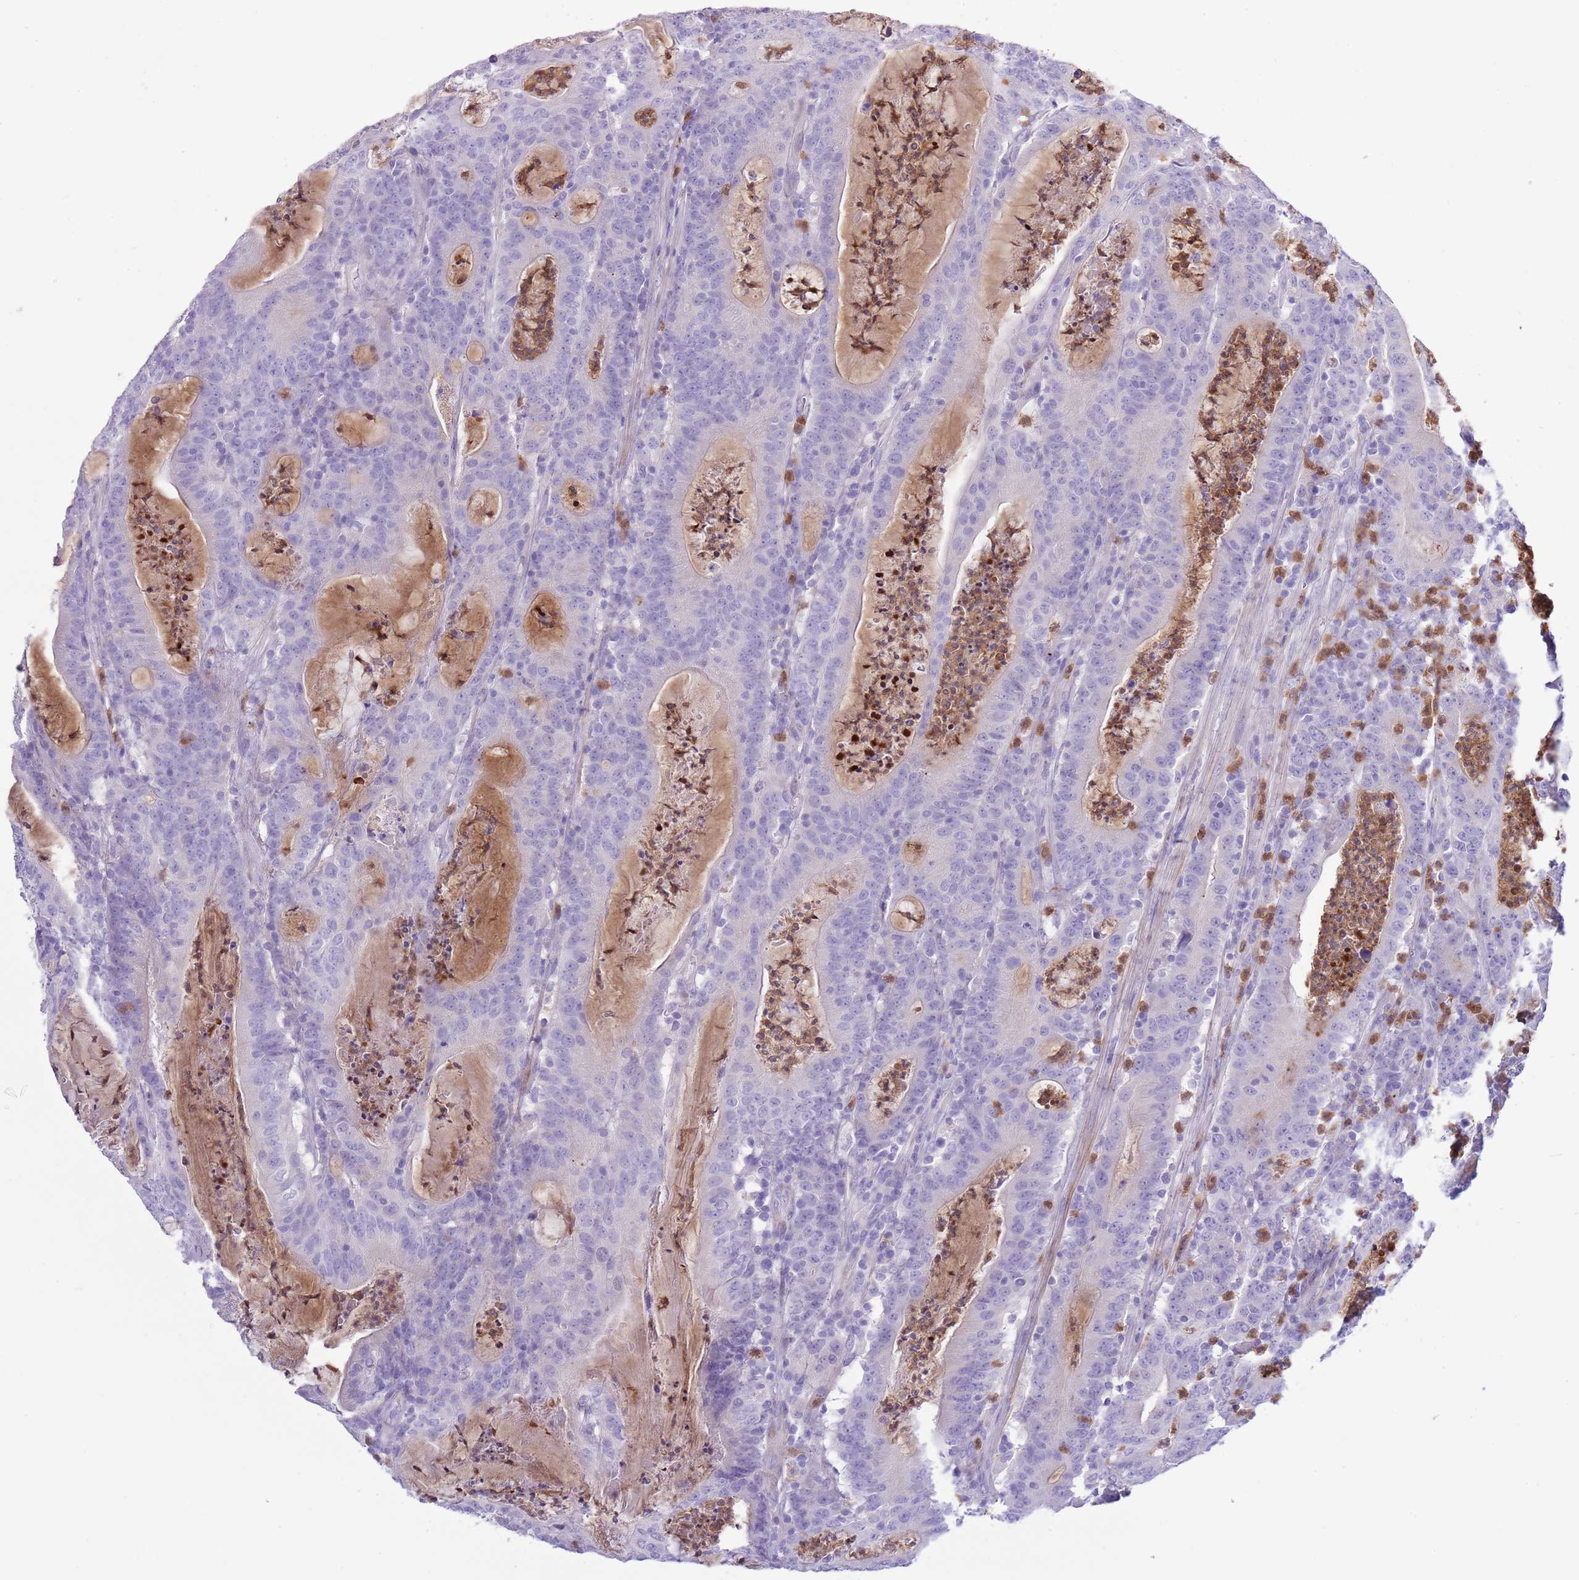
{"staining": {"intensity": "negative", "quantity": "none", "location": "none"}, "tissue": "colorectal cancer", "cell_type": "Tumor cells", "image_type": "cancer", "snomed": [{"axis": "morphology", "description": "Adenocarcinoma, NOS"}, {"axis": "topography", "description": "Colon"}], "caption": "Tumor cells are negative for brown protein staining in colorectal cancer (adenocarcinoma). (DAB (3,3'-diaminobenzidine) IHC with hematoxylin counter stain).", "gene": "OR6M1", "patient": {"sex": "male", "age": 83}}